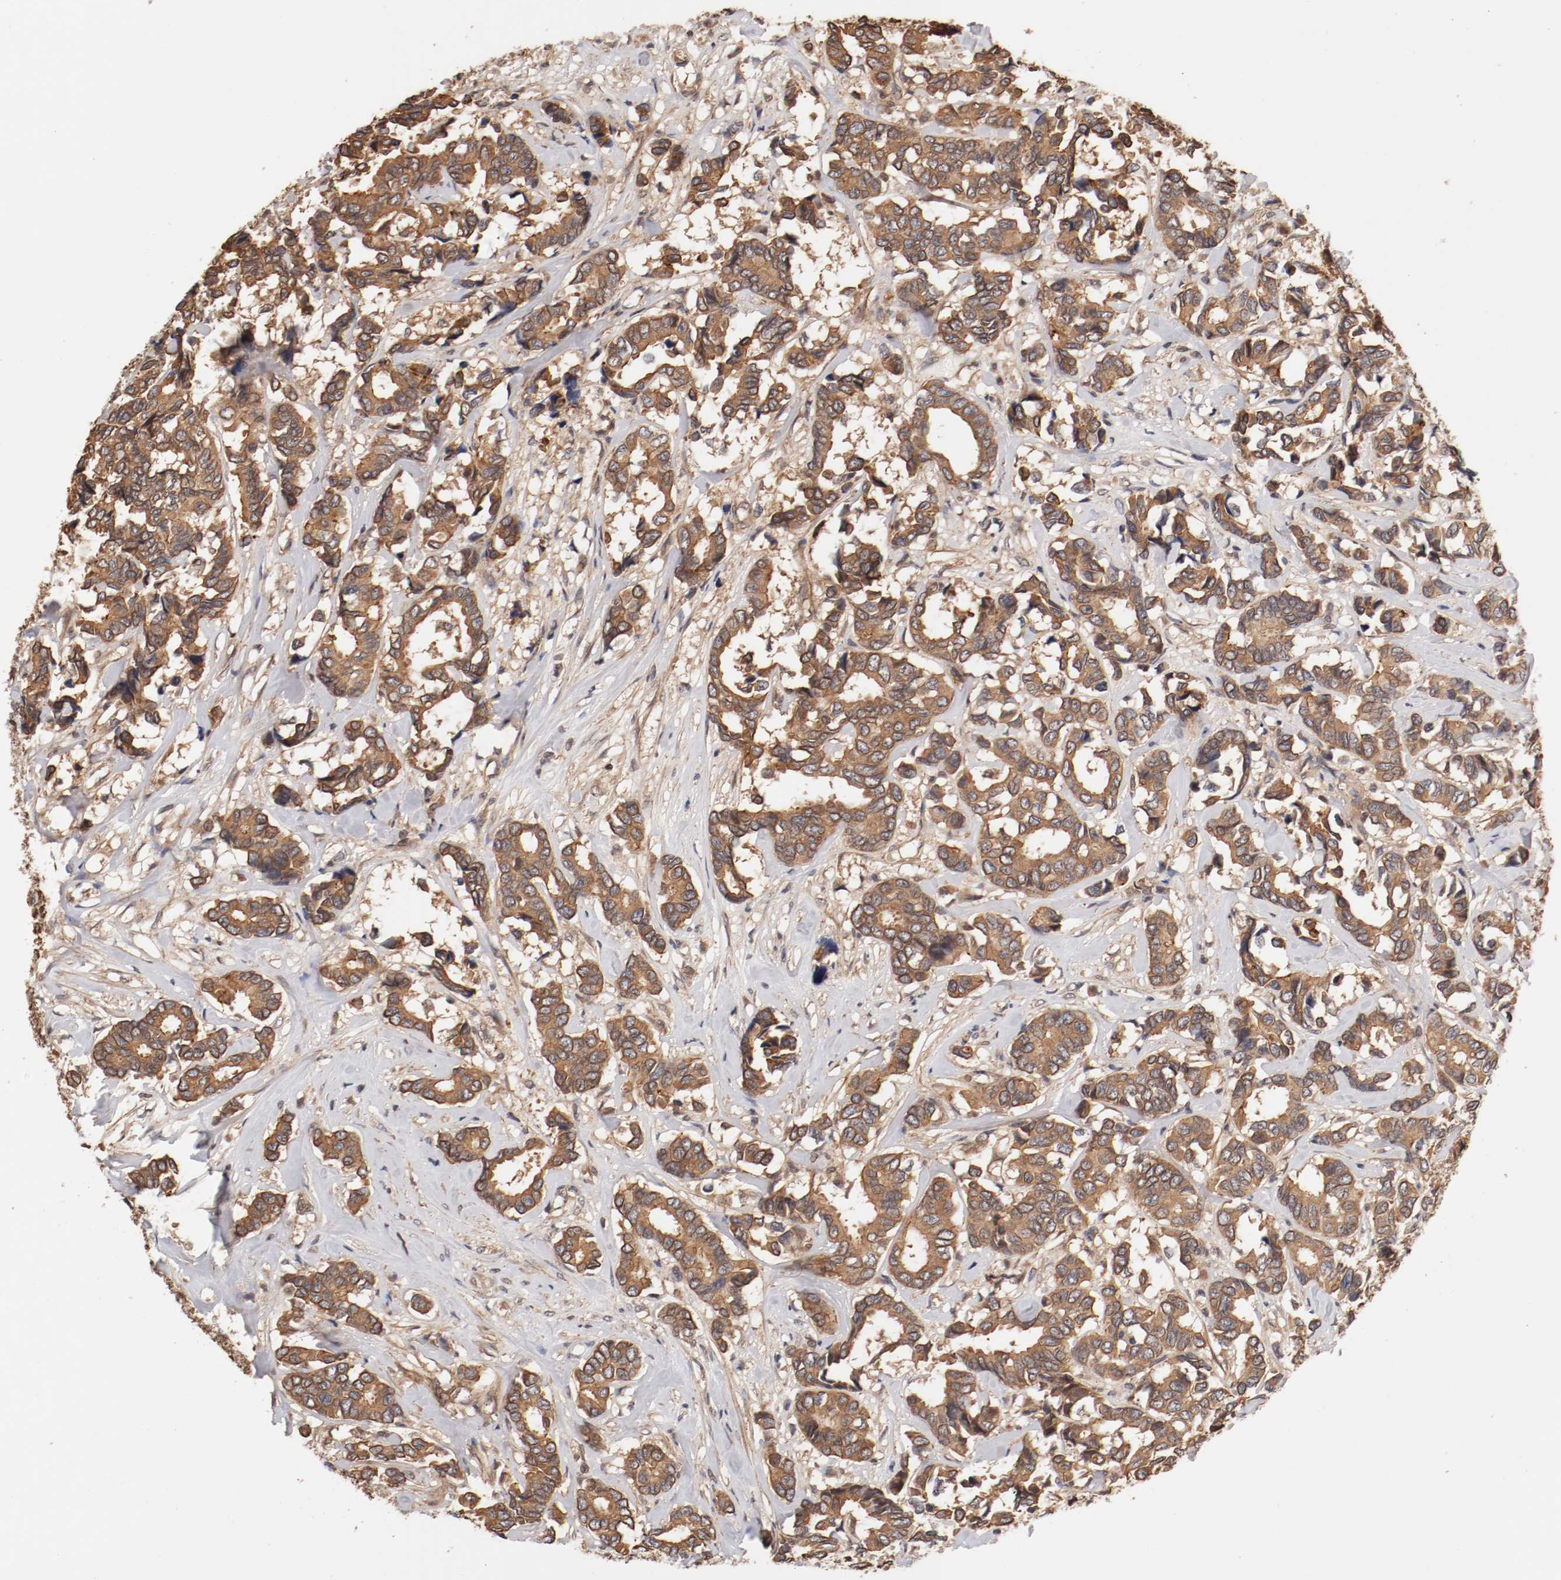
{"staining": {"intensity": "moderate", "quantity": ">75%", "location": "cytoplasmic/membranous"}, "tissue": "breast cancer", "cell_type": "Tumor cells", "image_type": "cancer", "snomed": [{"axis": "morphology", "description": "Duct carcinoma"}, {"axis": "topography", "description": "Breast"}], "caption": "DAB (3,3'-diaminobenzidine) immunohistochemical staining of human breast cancer demonstrates moderate cytoplasmic/membranous protein staining in approximately >75% of tumor cells.", "gene": "GUF1", "patient": {"sex": "female", "age": 87}}